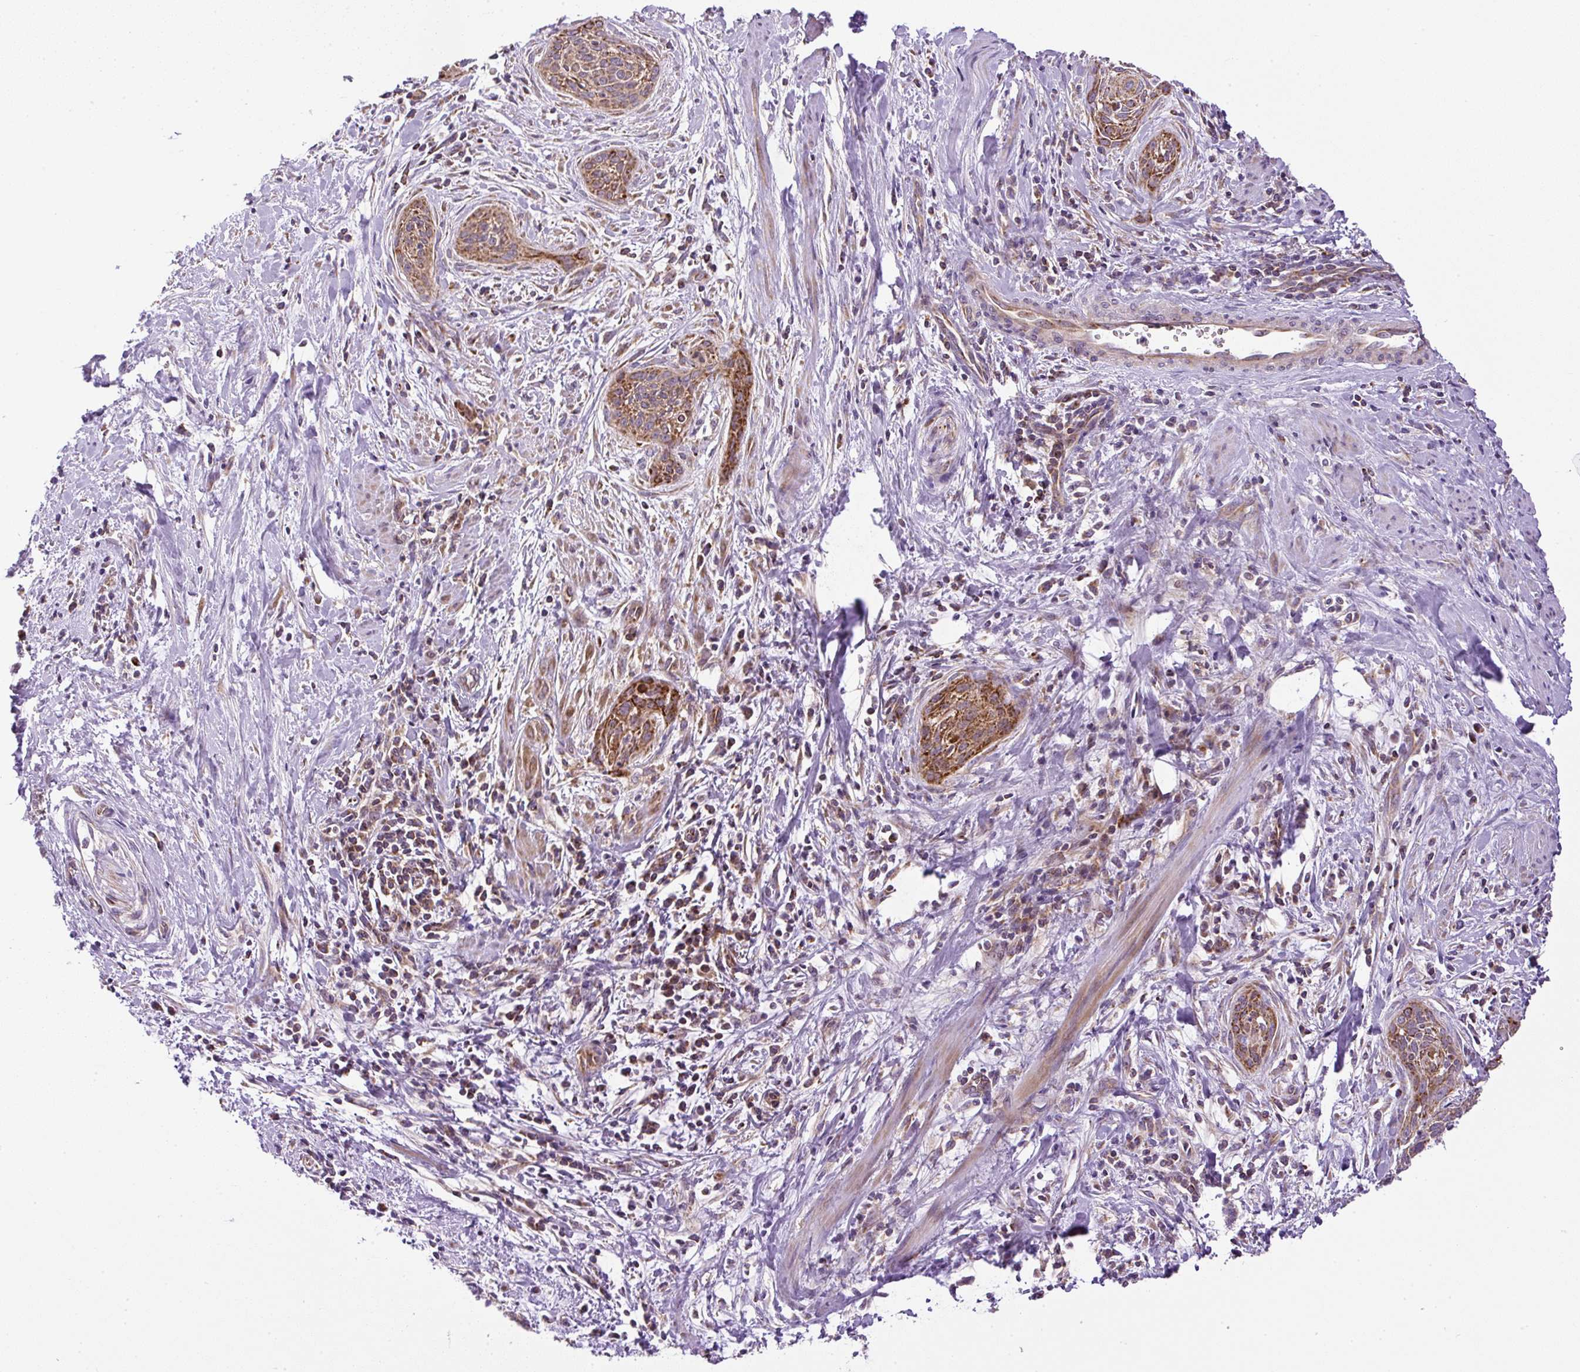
{"staining": {"intensity": "moderate", "quantity": ">75%", "location": "cytoplasmic/membranous"}, "tissue": "cervical cancer", "cell_type": "Tumor cells", "image_type": "cancer", "snomed": [{"axis": "morphology", "description": "Squamous cell carcinoma, NOS"}, {"axis": "topography", "description": "Cervix"}], "caption": "Tumor cells exhibit moderate cytoplasmic/membranous staining in approximately >75% of cells in cervical squamous cell carcinoma.", "gene": "ZNF547", "patient": {"sex": "female", "age": 55}}